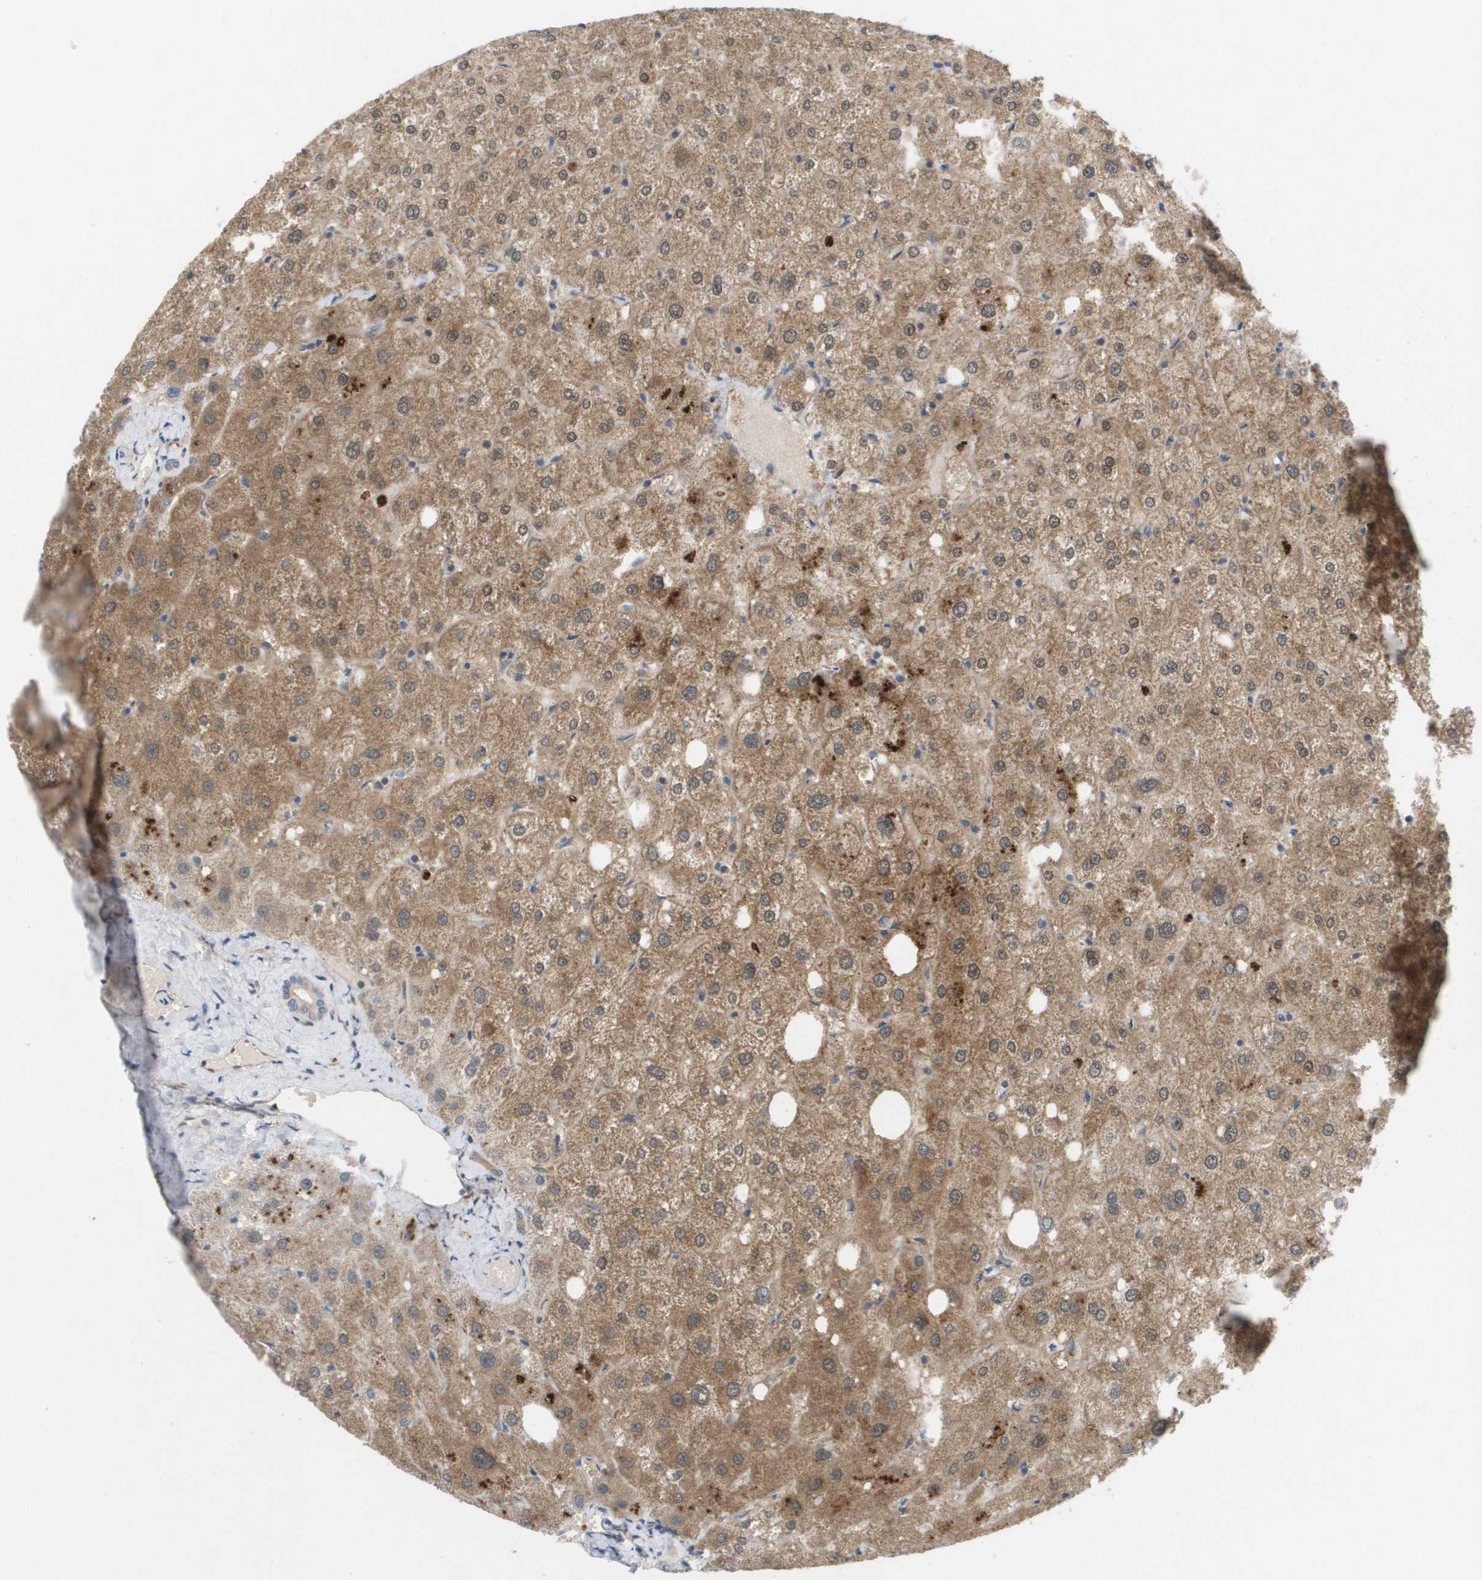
{"staining": {"intensity": "weak", "quantity": ">75%", "location": "cytoplasmic/membranous"}, "tissue": "liver", "cell_type": "Cholangiocytes", "image_type": "normal", "snomed": [{"axis": "morphology", "description": "Normal tissue, NOS"}, {"axis": "topography", "description": "Liver"}], "caption": "Liver stained with a brown dye exhibits weak cytoplasmic/membranous positive staining in about >75% of cholangiocytes.", "gene": "PALD1", "patient": {"sex": "male", "age": 73}}